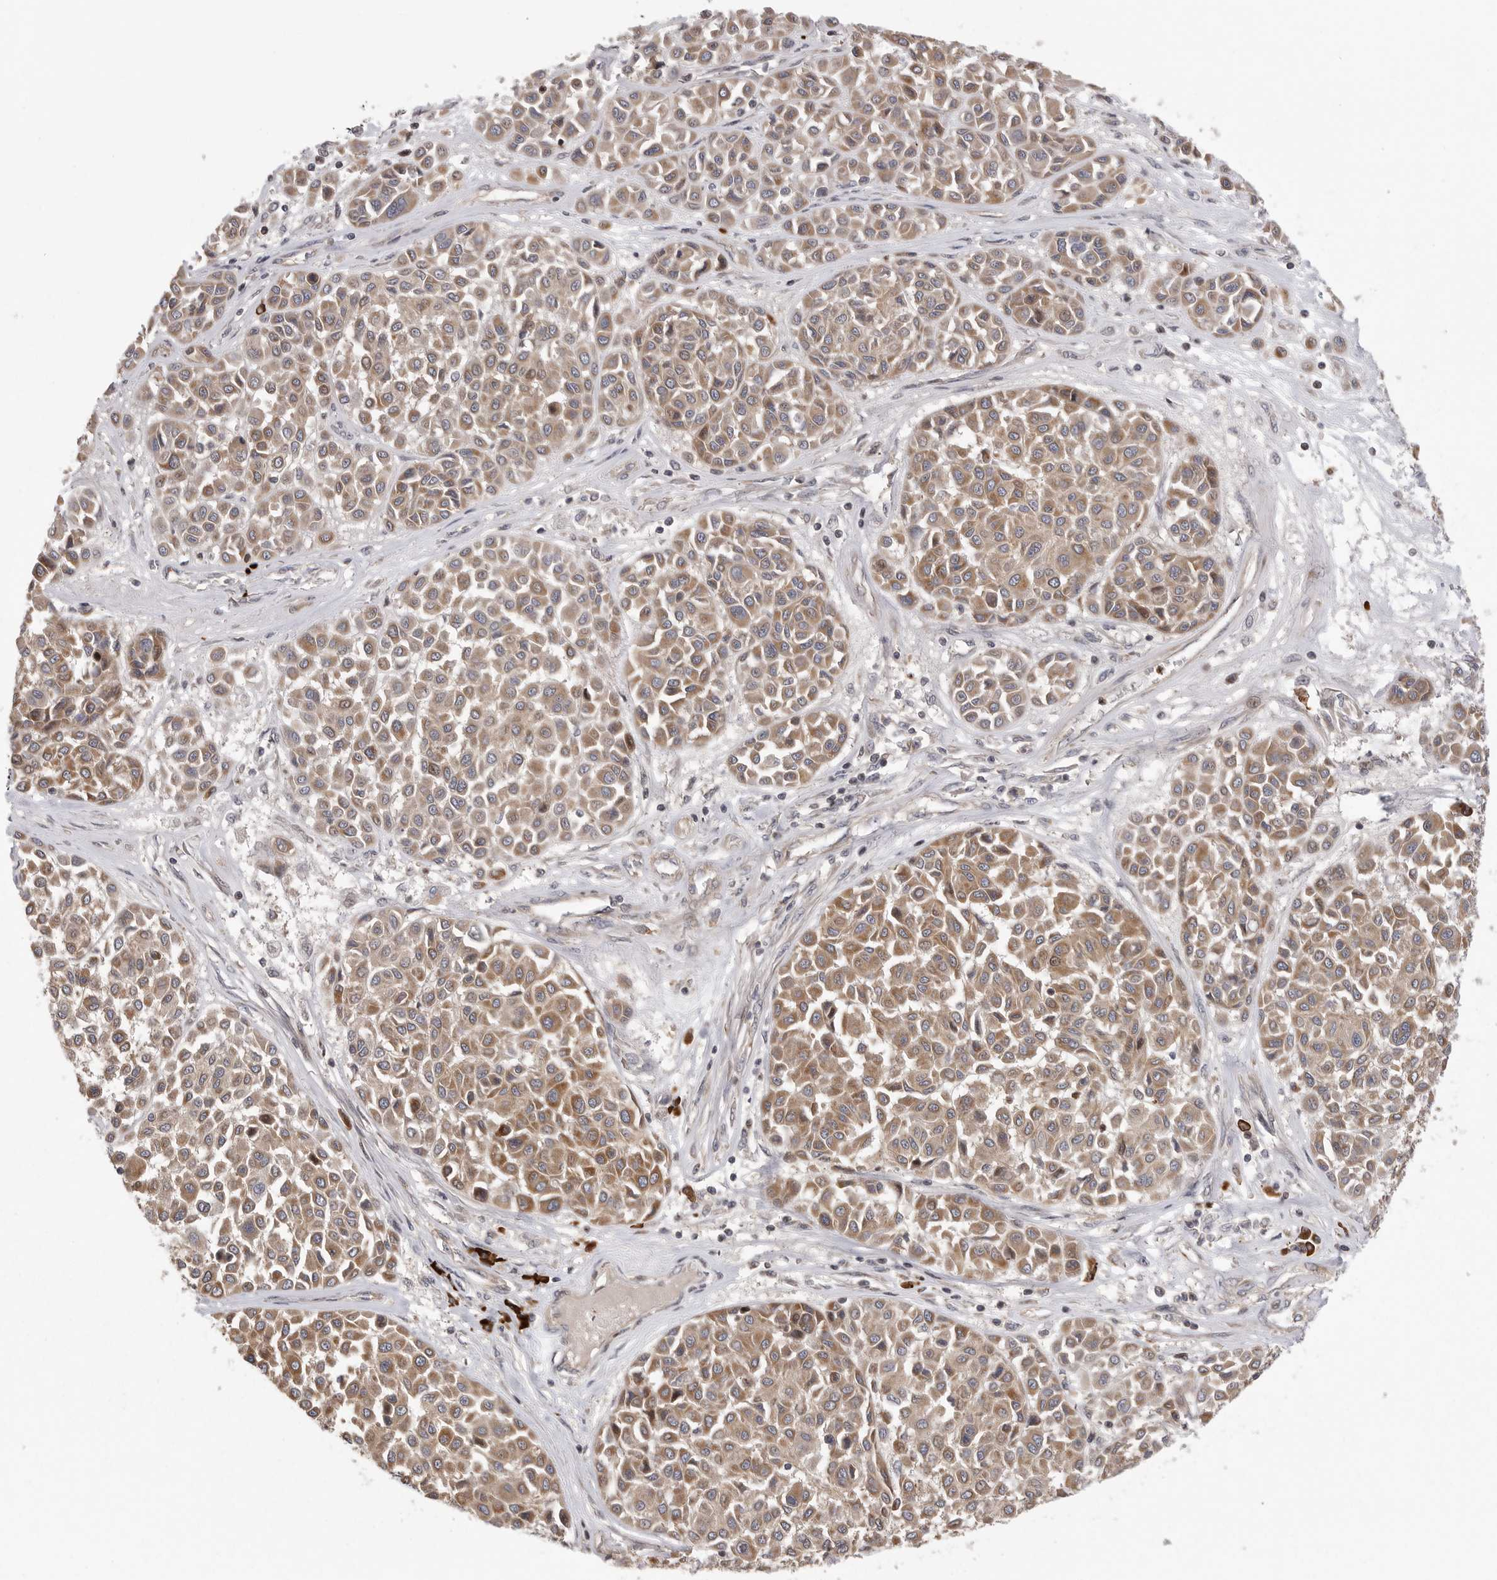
{"staining": {"intensity": "moderate", "quantity": ">75%", "location": "cytoplasmic/membranous"}, "tissue": "melanoma", "cell_type": "Tumor cells", "image_type": "cancer", "snomed": [{"axis": "morphology", "description": "Malignant melanoma, Metastatic site"}, {"axis": "topography", "description": "Soft tissue"}], "caption": "IHC photomicrograph of human melanoma stained for a protein (brown), which reveals medium levels of moderate cytoplasmic/membranous staining in about >75% of tumor cells.", "gene": "OXR1", "patient": {"sex": "male", "age": 41}}